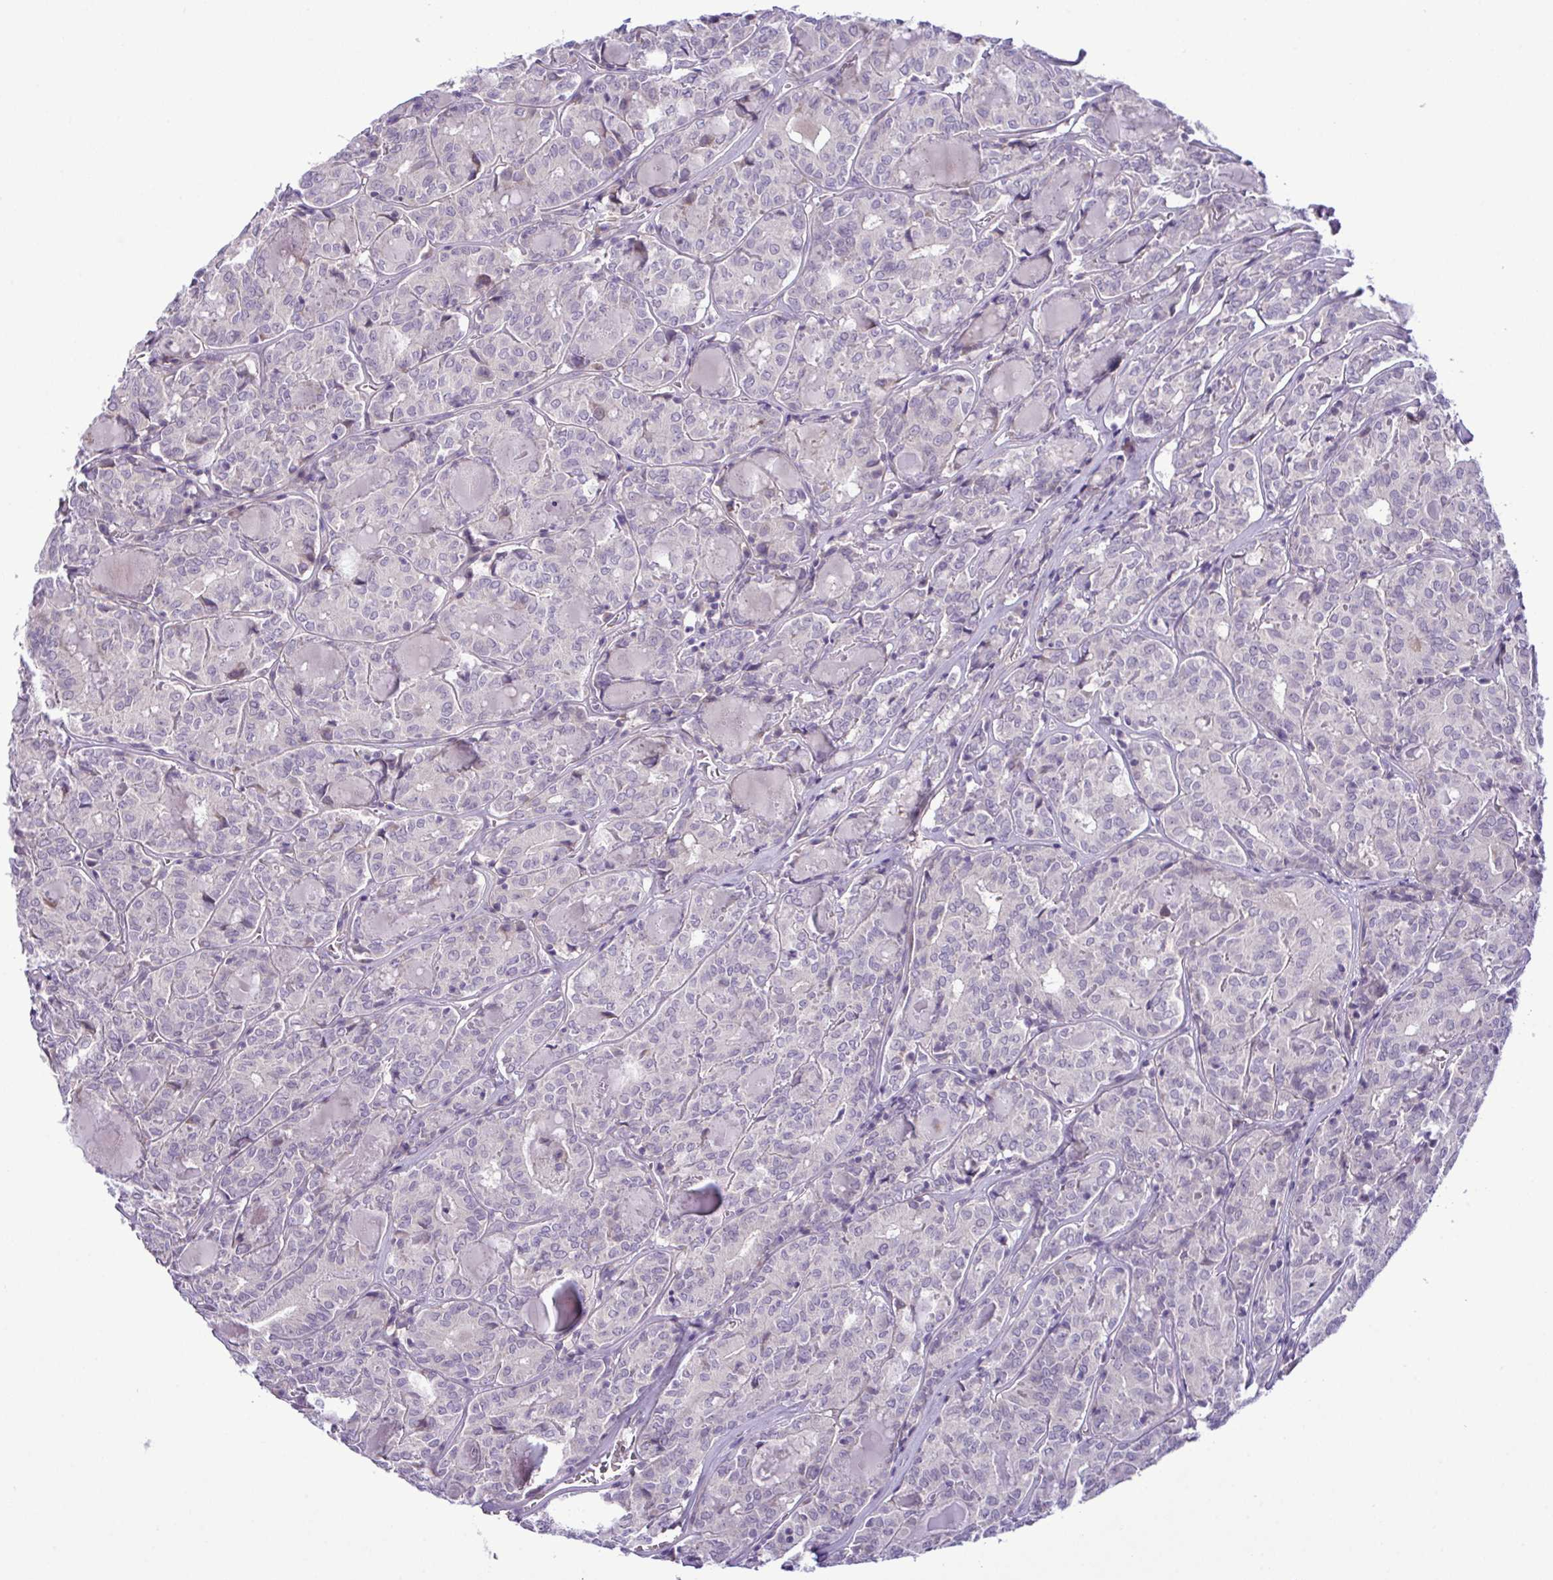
{"staining": {"intensity": "negative", "quantity": "none", "location": "none"}, "tissue": "thyroid cancer", "cell_type": "Tumor cells", "image_type": "cancer", "snomed": [{"axis": "morphology", "description": "Papillary adenocarcinoma, NOS"}, {"axis": "topography", "description": "Thyroid gland"}], "caption": "Micrograph shows no protein expression in tumor cells of thyroid cancer tissue.", "gene": "SYNPO2L", "patient": {"sex": "female", "age": 72}}